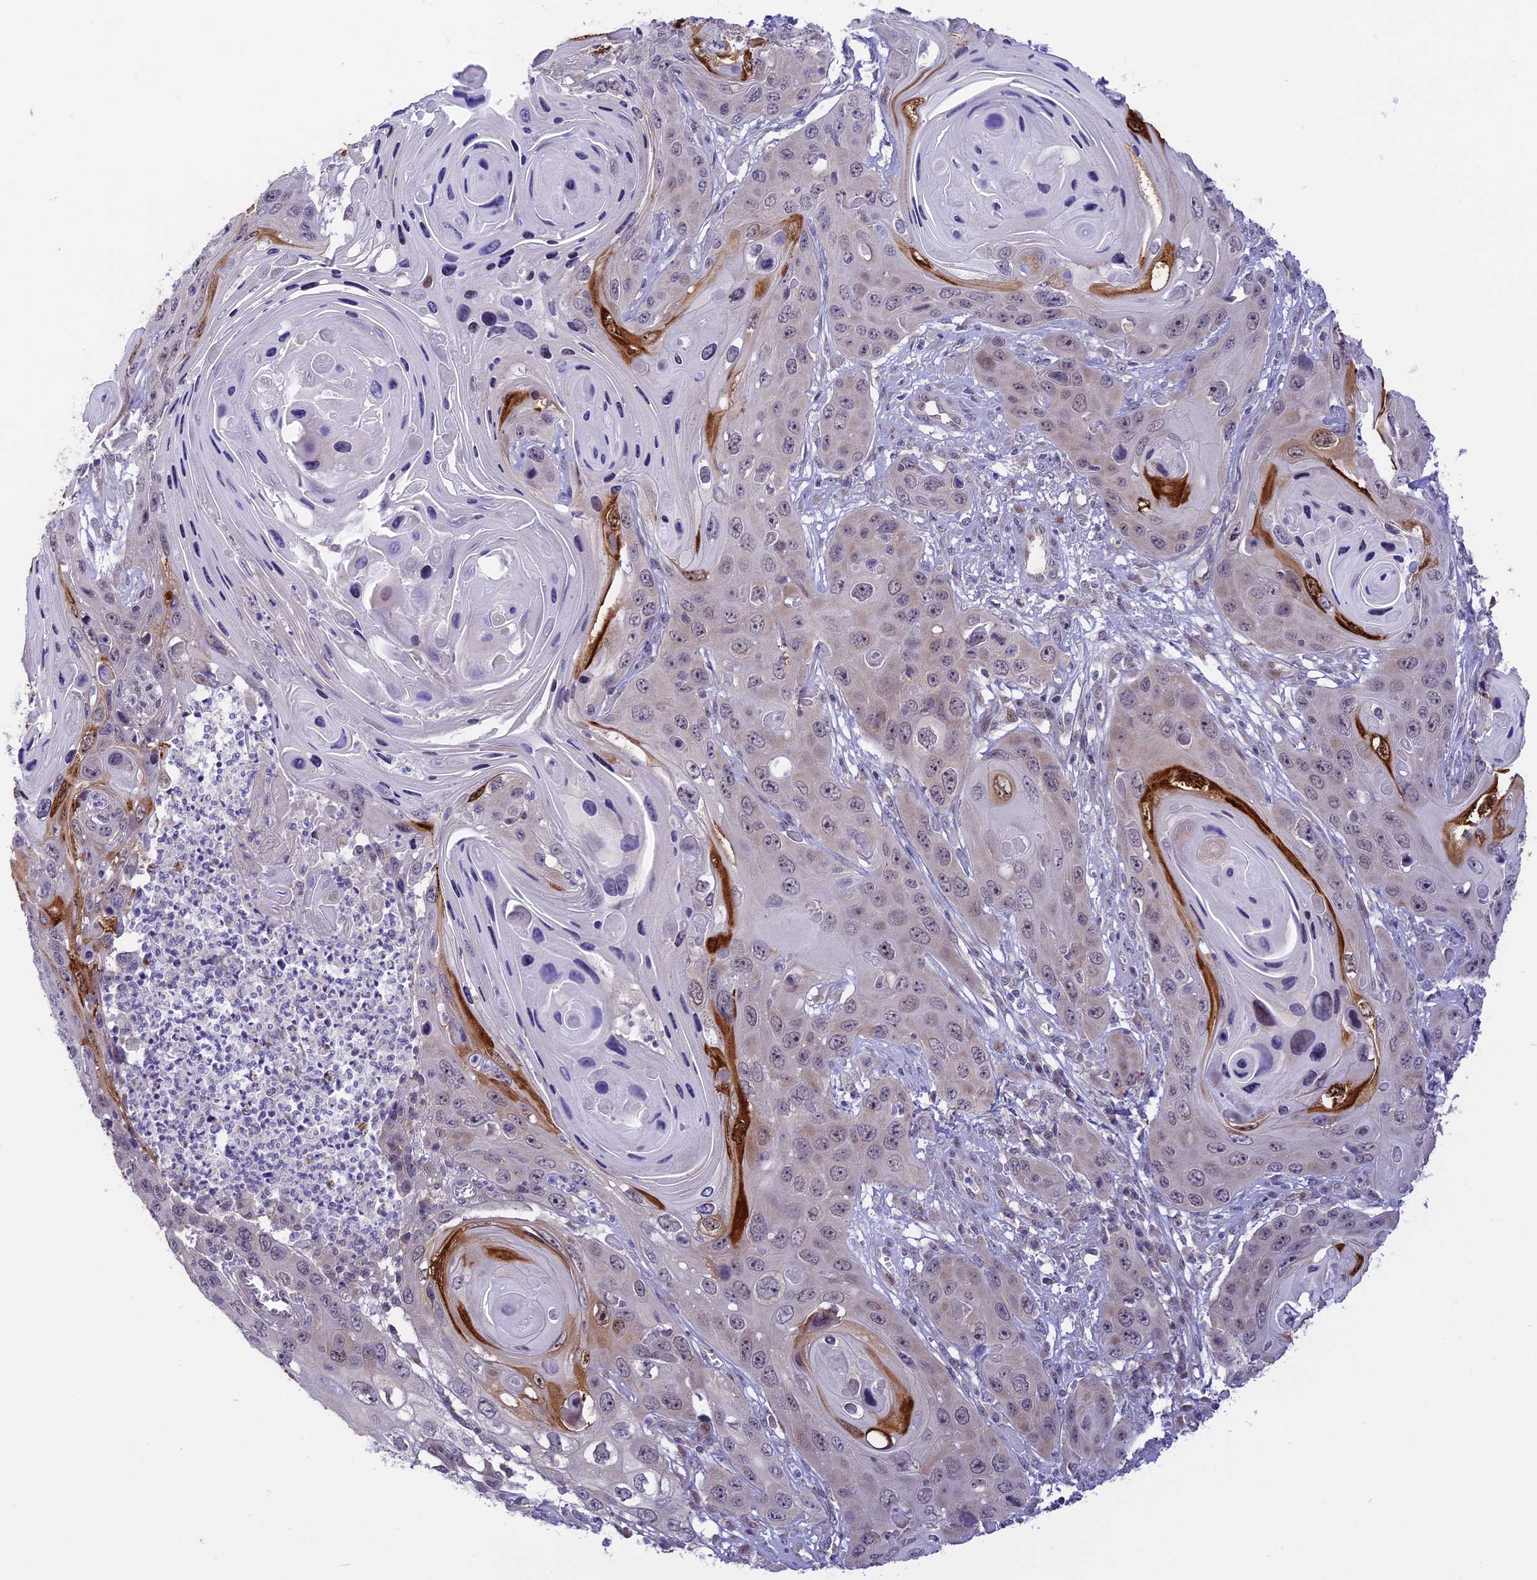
{"staining": {"intensity": "negative", "quantity": "none", "location": "none"}, "tissue": "skin cancer", "cell_type": "Tumor cells", "image_type": "cancer", "snomed": [{"axis": "morphology", "description": "Squamous cell carcinoma, NOS"}, {"axis": "topography", "description": "Skin"}], "caption": "Immunohistochemistry (IHC) histopathology image of neoplastic tissue: human squamous cell carcinoma (skin) stained with DAB (3,3'-diaminobenzidine) displays no significant protein expression in tumor cells.", "gene": "ZNF837", "patient": {"sex": "male", "age": 55}}